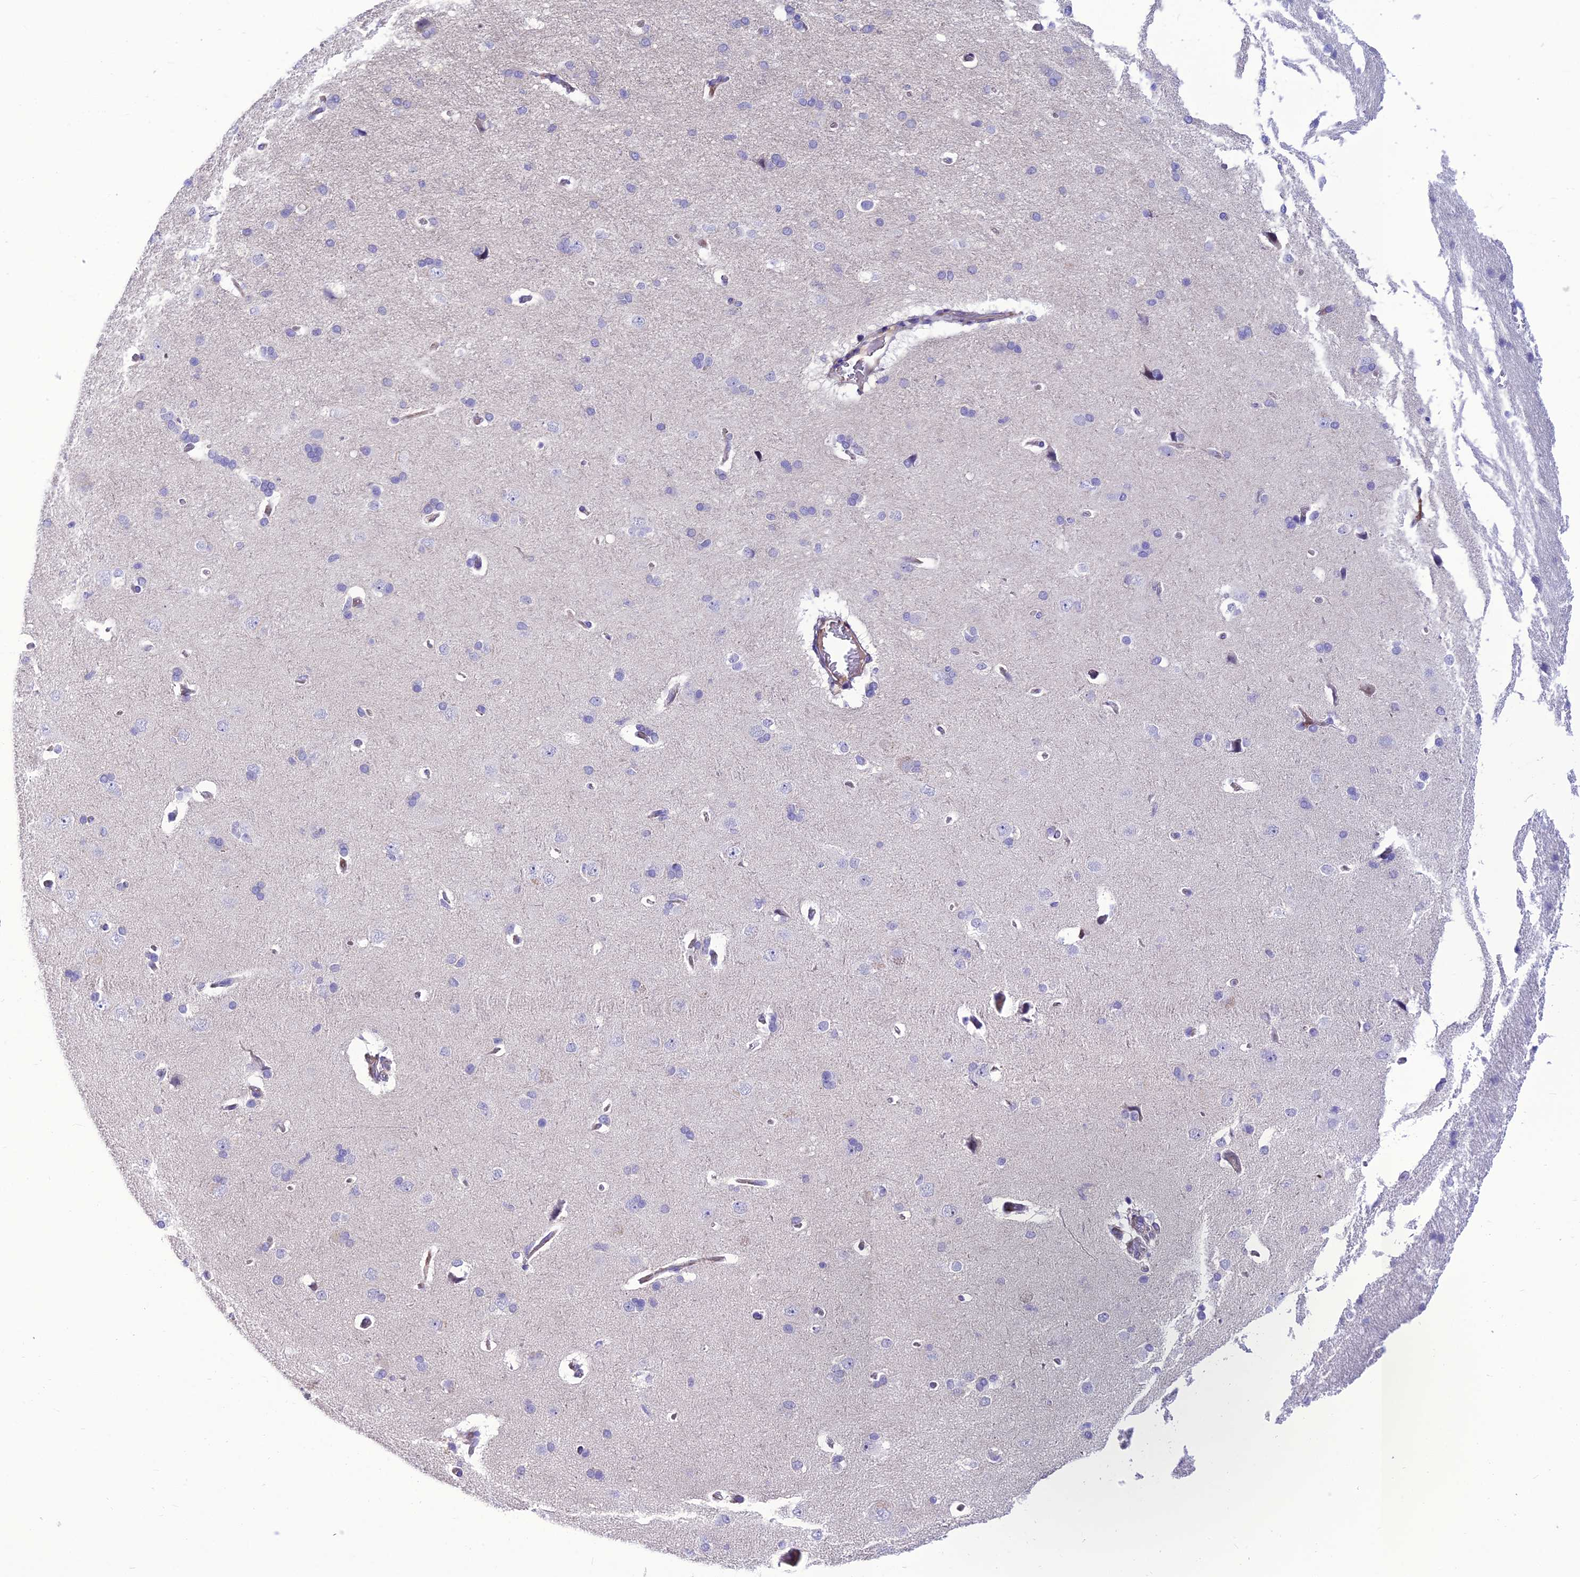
{"staining": {"intensity": "negative", "quantity": "none", "location": "none"}, "tissue": "cerebral cortex", "cell_type": "Endothelial cells", "image_type": "normal", "snomed": [{"axis": "morphology", "description": "Normal tissue, NOS"}, {"axis": "topography", "description": "Cerebral cortex"}], "caption": "Endothelial cells show no significant protein expression in unremarkable cerebral cortex. (Stains: DAB (3,3'-diaminobenzidine) IHC with hematoxylin counter stain, Microscopy: brightfield microscopy at high magnification).", "gene": "TEKT3", "patient": {"sex": "male", "age": 62}}